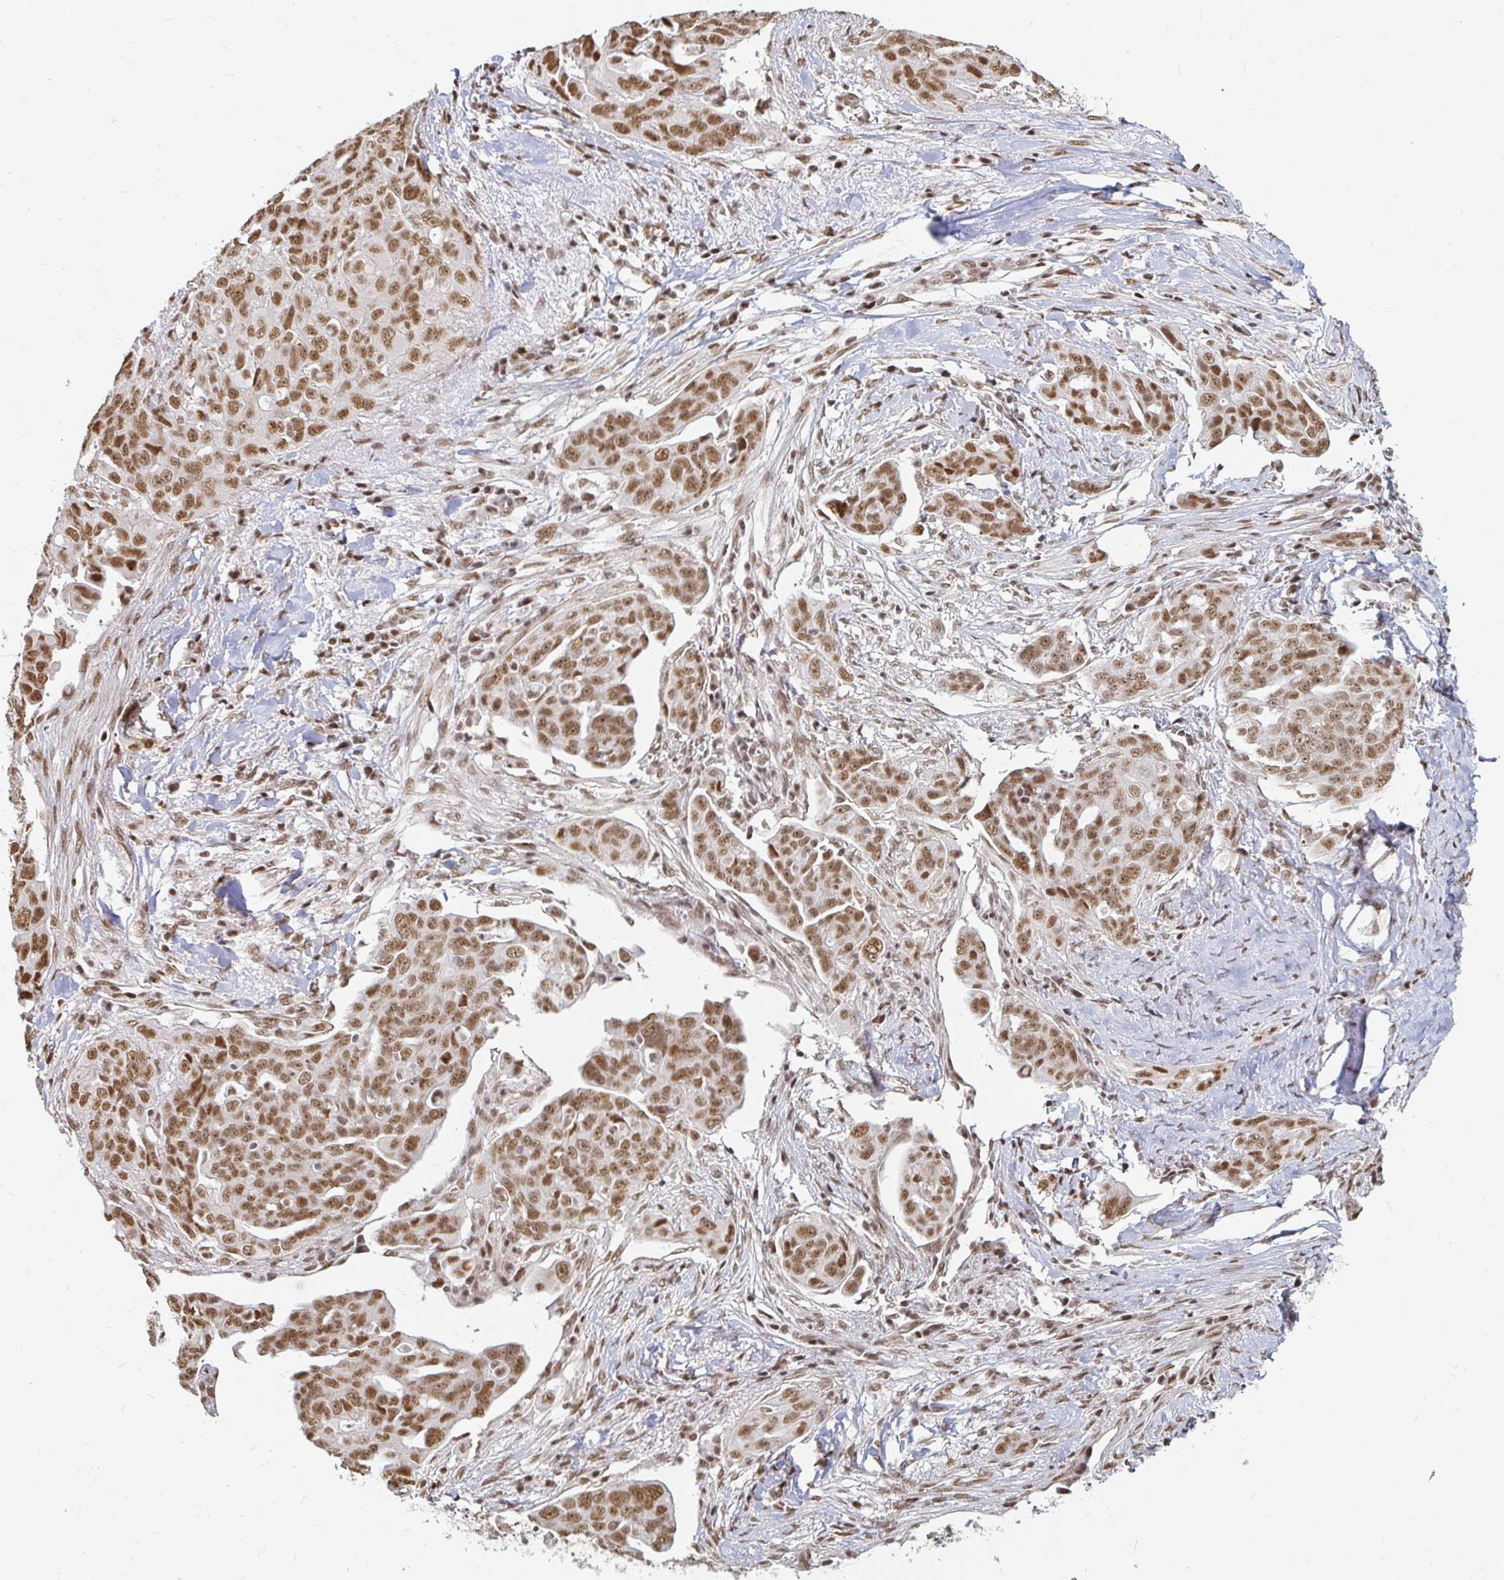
{"staining": {"intensity": "moderate", "quantity": ">75%", "location": "nuclear"}, "tissue": "ovarian cancer", "cell_type": "Tumor cells", "image_type": "cancer", "snomed": [{"axis": "morphology", "description": "Carcinoma, endometroid"}, {"axis": "topography", "description": "Ovary"}], "caption": "Moderate nuclear expression is identified in about >75% of tumor cells in ovarian endometroid carcinoma.", "gene": "HNRNPU", "patient": {"sex": "female", "age": 70}}